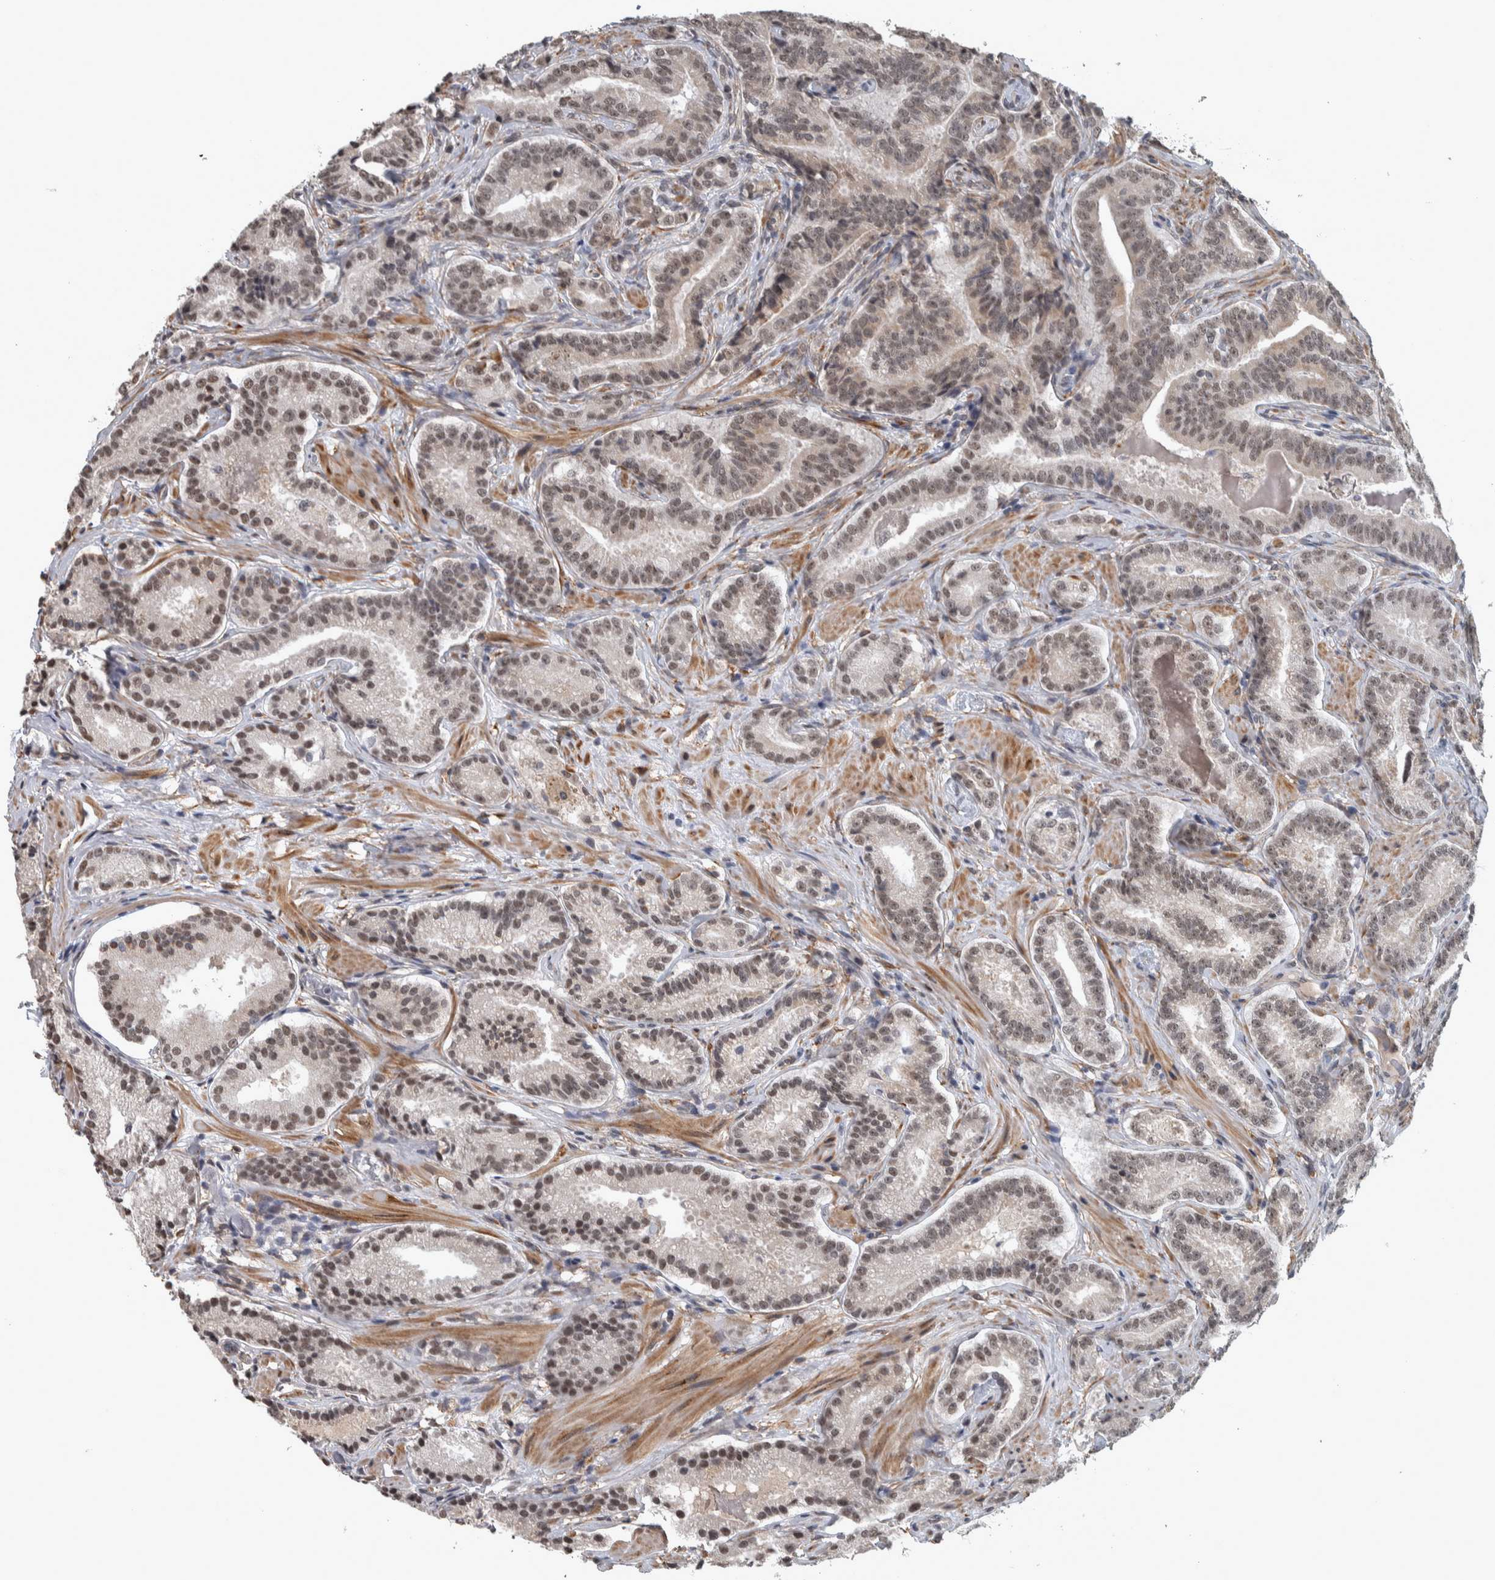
{"staining": {"intensity": "weak", "quantity": ">75%", "location": "nuclear"}, "tissue": "prostate cancer", "cell_type": "Tumor cells", "image_type": "cancer", "snomed": [{"axis": "morphology", "description": "Adenocarcinoma, Low grade"}, {"axis": "topography", "description": "Prostate"}], "caption": "Tumor cells show weak nuclear expression in about >75% of cells in prostate cancer (adenocarcinoma (low-grade)). (DAB IHC, brown staining for protein, blue staining for nuclei).", "gene": "DDX42", "patient": {"sex": "male", "age": 51}}